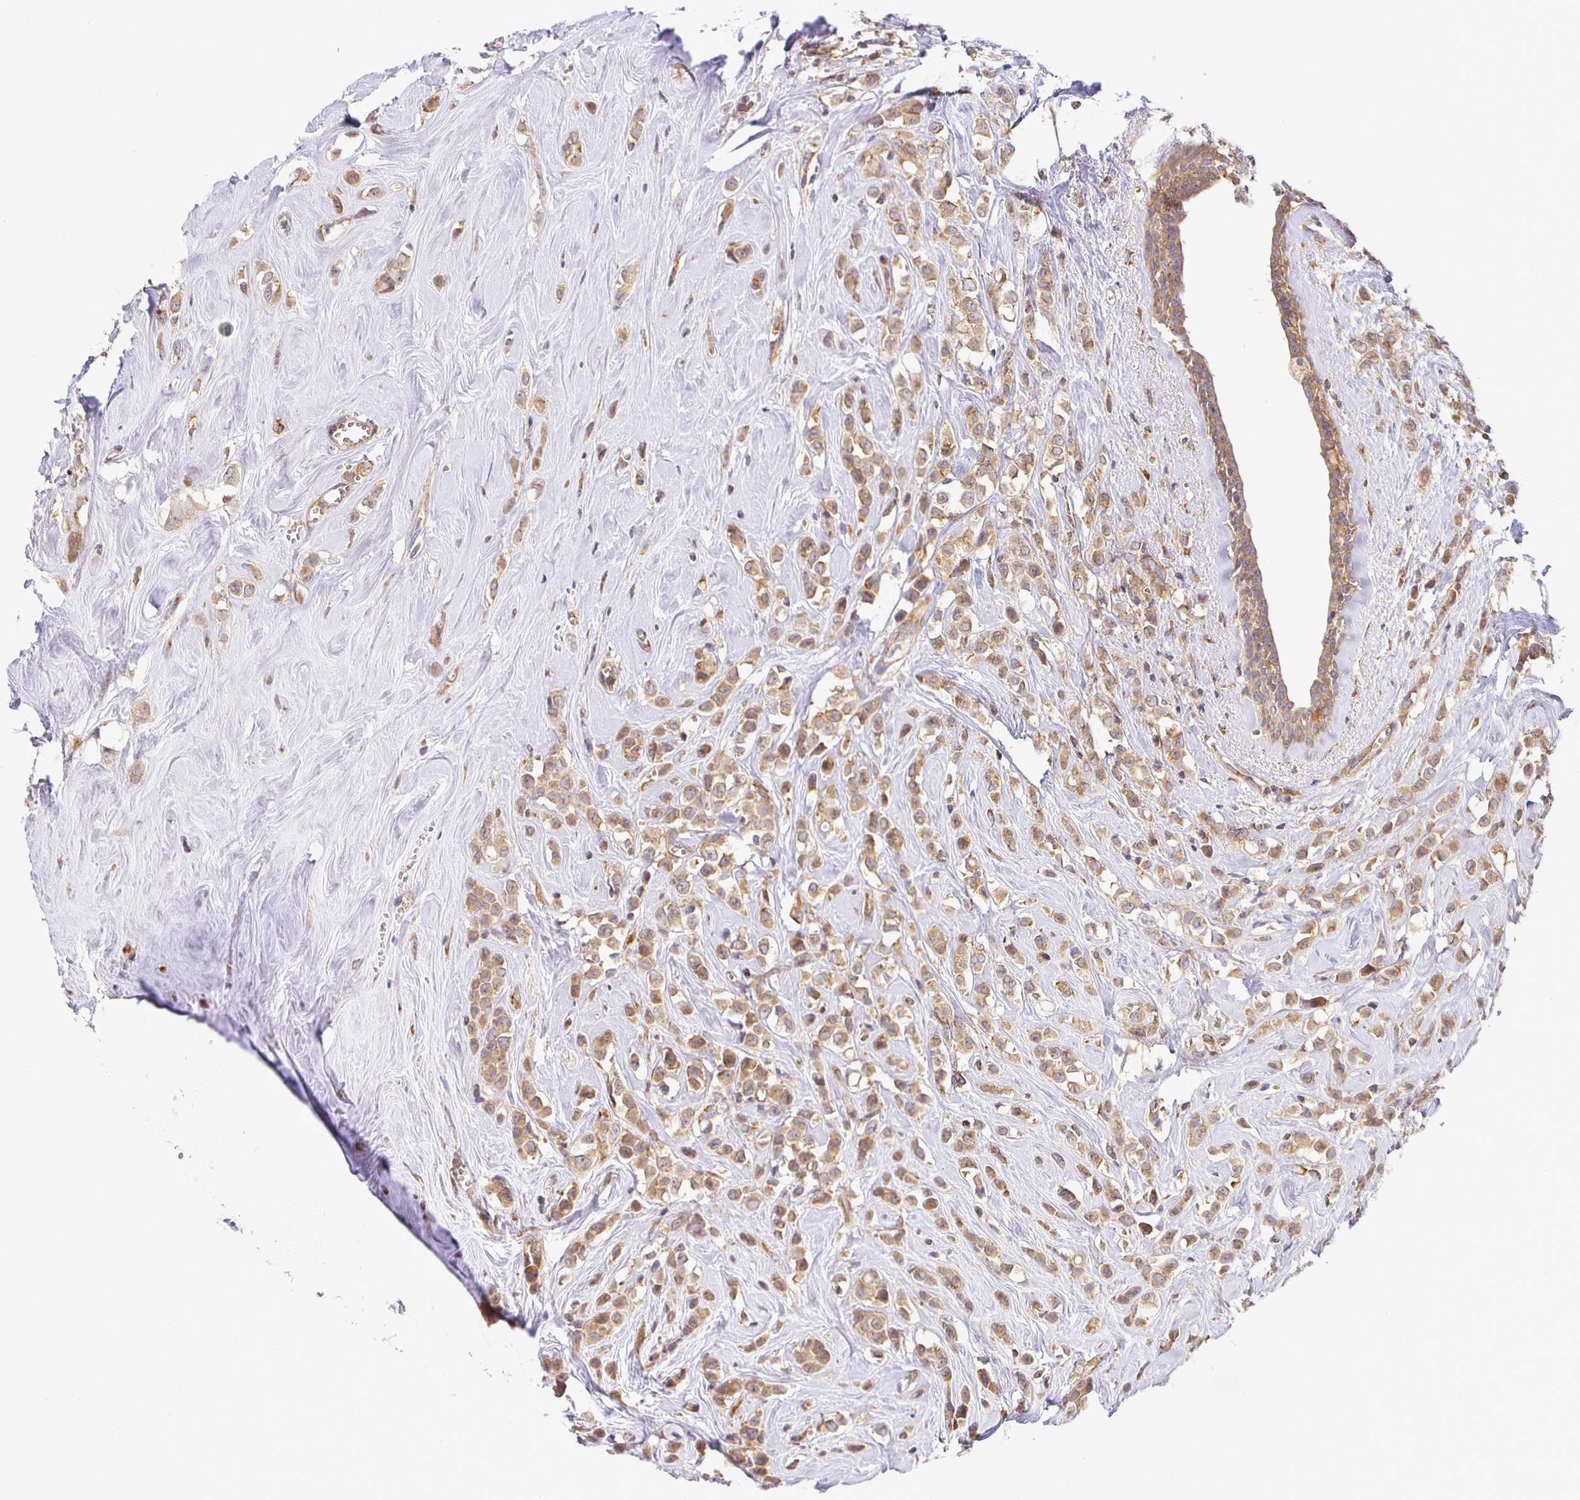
{"staining": {"intensity": "moderate", "quantity": ">75%", "location": "cytoplasmic/membranous"}, "tissue": "breast cancer", "cell_type": "Tumor cells", "image_type": "cancer", "snomed": [{"axis": "morphology", "description": "Duct carcinoma"}, {"axis": "topography", "description": "Breast"}], "caption": "Human breast invasive ductal carcinoma stained with a brown dye exhibits moderate cytoplasmic/membranous positive positivity in approximately >75% of tumor cells.", "gene": "IRAK1", "patient": {"sex": "female", "age": 80}}